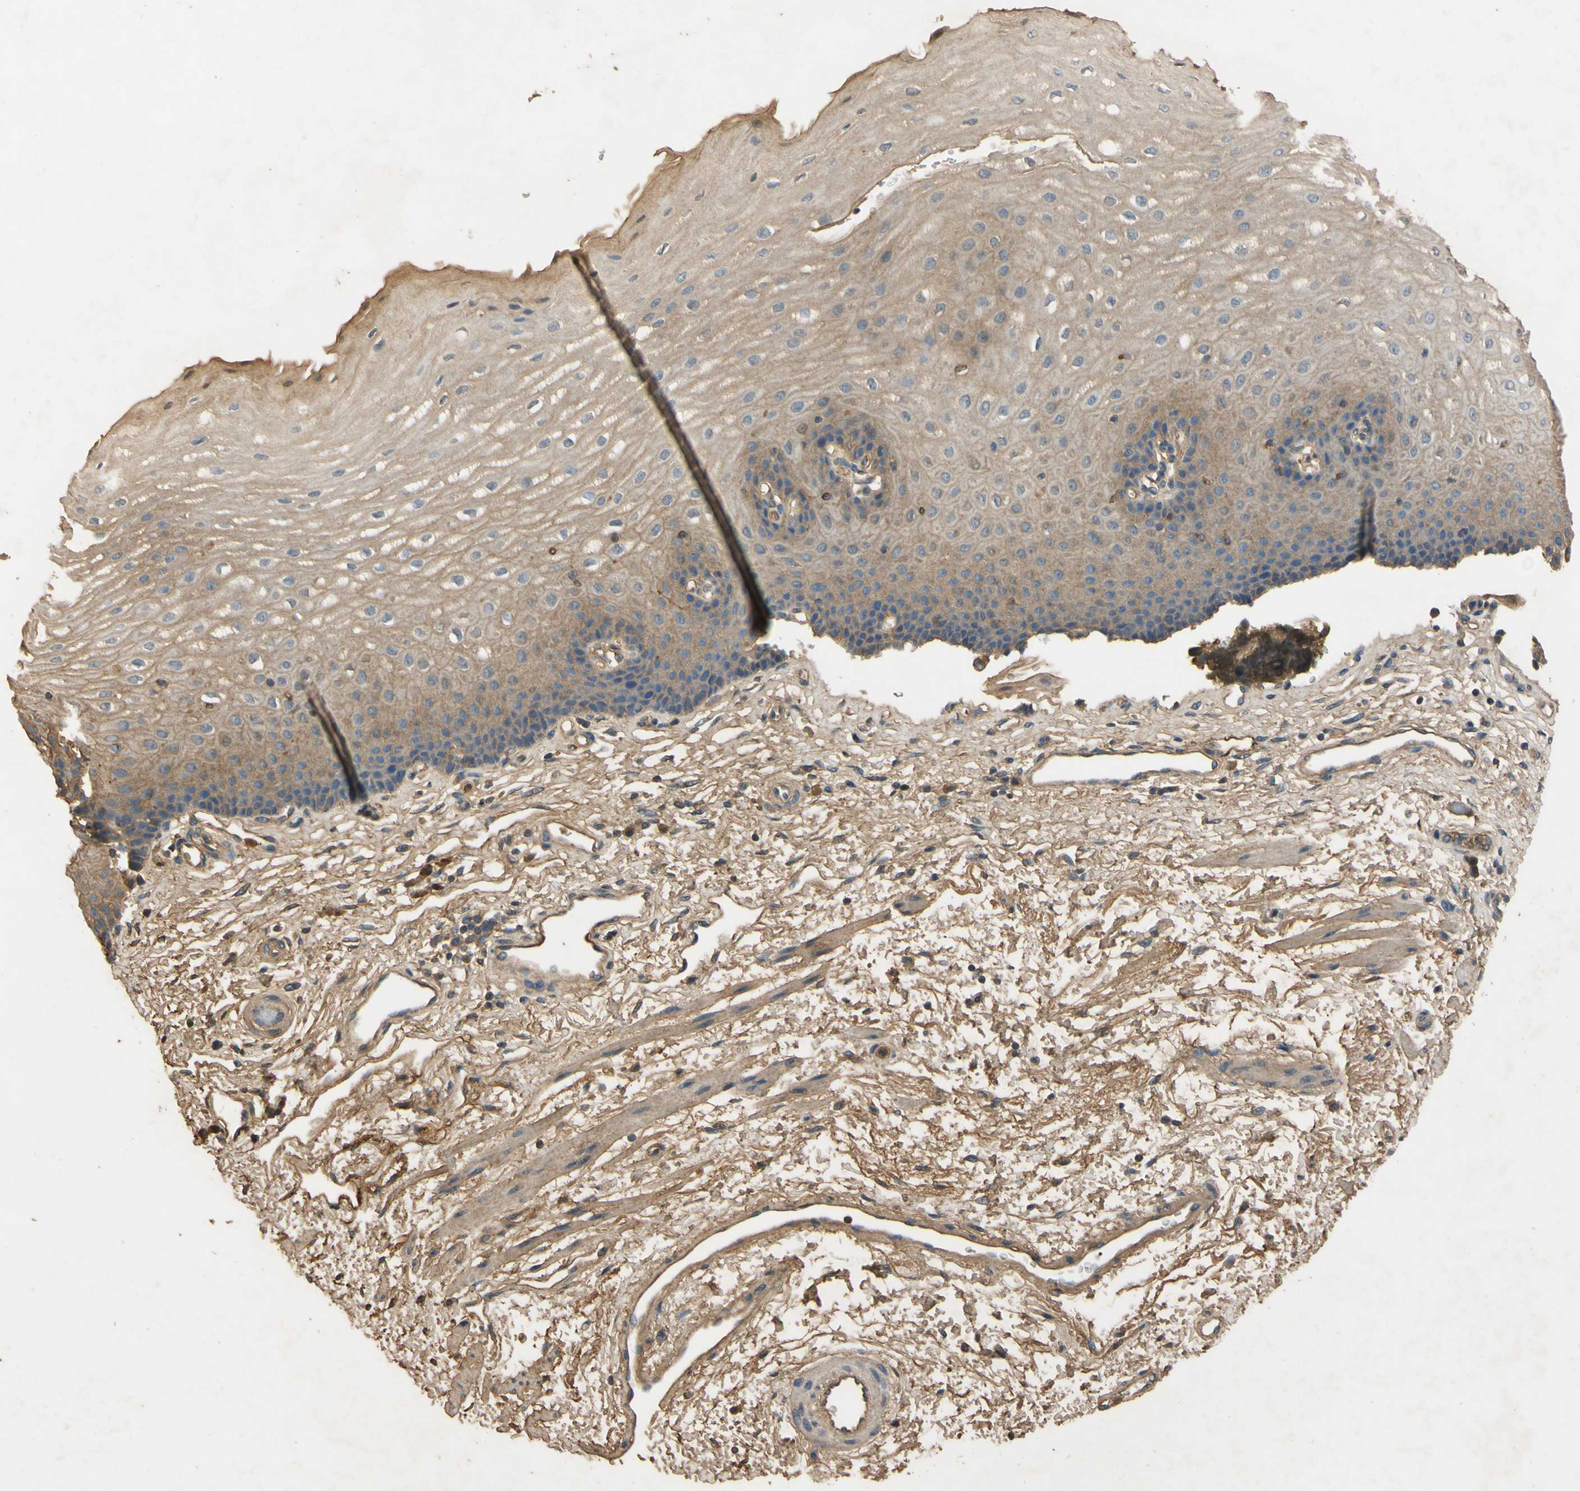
{"staining": {"intensity": "weak", "quantity": ">75%", "location": "cytoplasmic/membranous"}, "tissue": "esophagus", "cell_type": "Squamous epithelial cells", "image_type": "normal", "snomed": [{"axis": "morphology", "description": "Normal tissue, NOS"}, {"axis": "topography", "description": "Esophagus"}], "caption": "The immunohistochemical stain highlights weak cytoplasmic/membranous positivity in squamous epithelial cells of benign esophagus. Nuclei are stained in blue.", "gene": "TIMP2", "patient": {"sex": "male", "age": 54}}